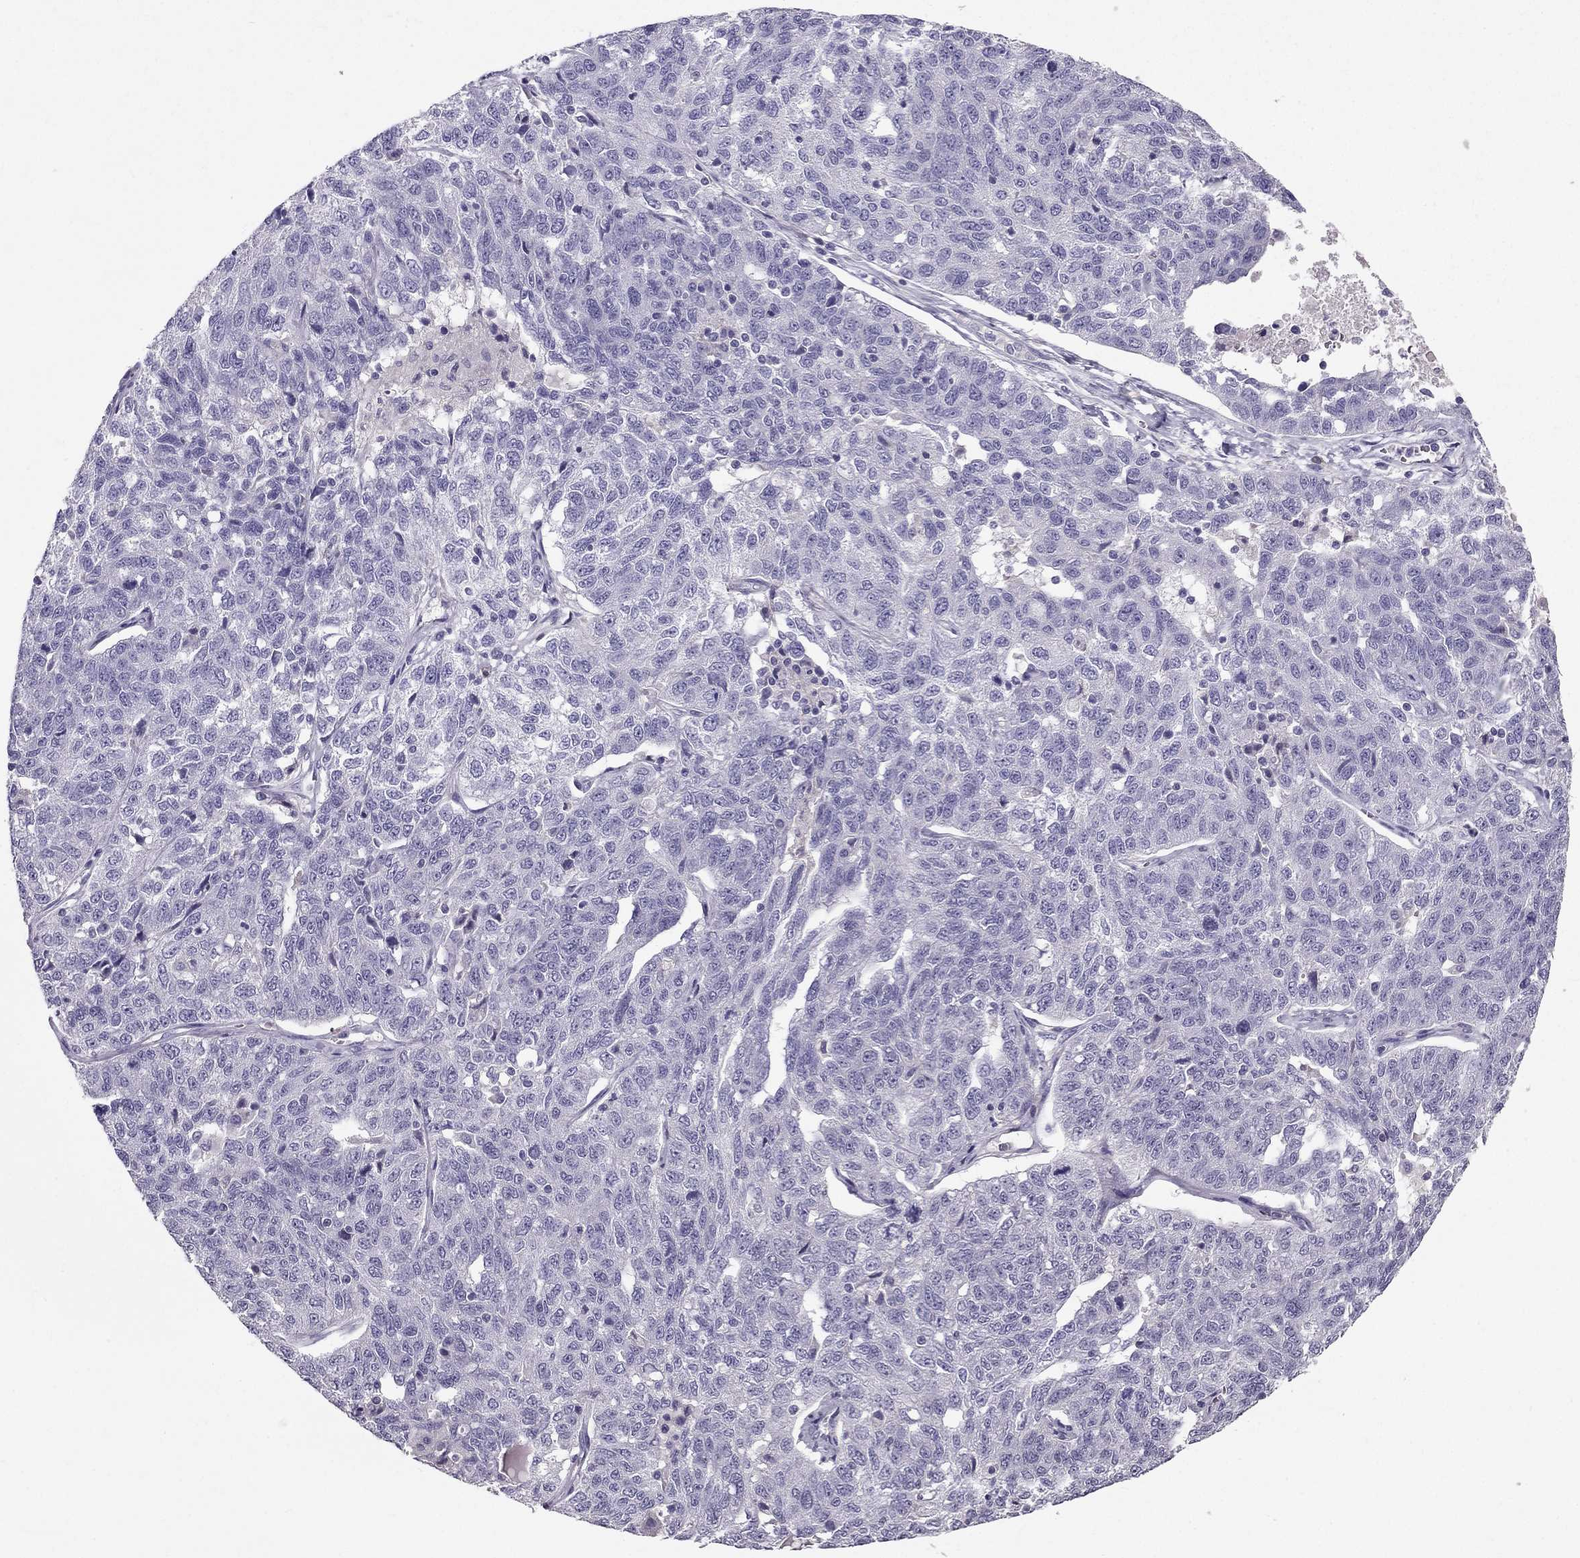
{"staining": {"intensity": "negative", "quantity": "none", "location": "none"}, "tissue": "ovarian cancer", "cell_type": "Tumor cells", "image_type": "cancer", "snomed": [{"axis": "morphology", "description": "Cystadenocarcinoma, serous, NOS"}, {"axis": "topography", "description": "Ovary"}], "caption": "The image exhibits no staining of tumor cells in ovarian serous cystadenocarcinoma. Nuclei are stained in blue.", "gene": "LMTK3", "patient": {"sex": "female", "age": 71}}